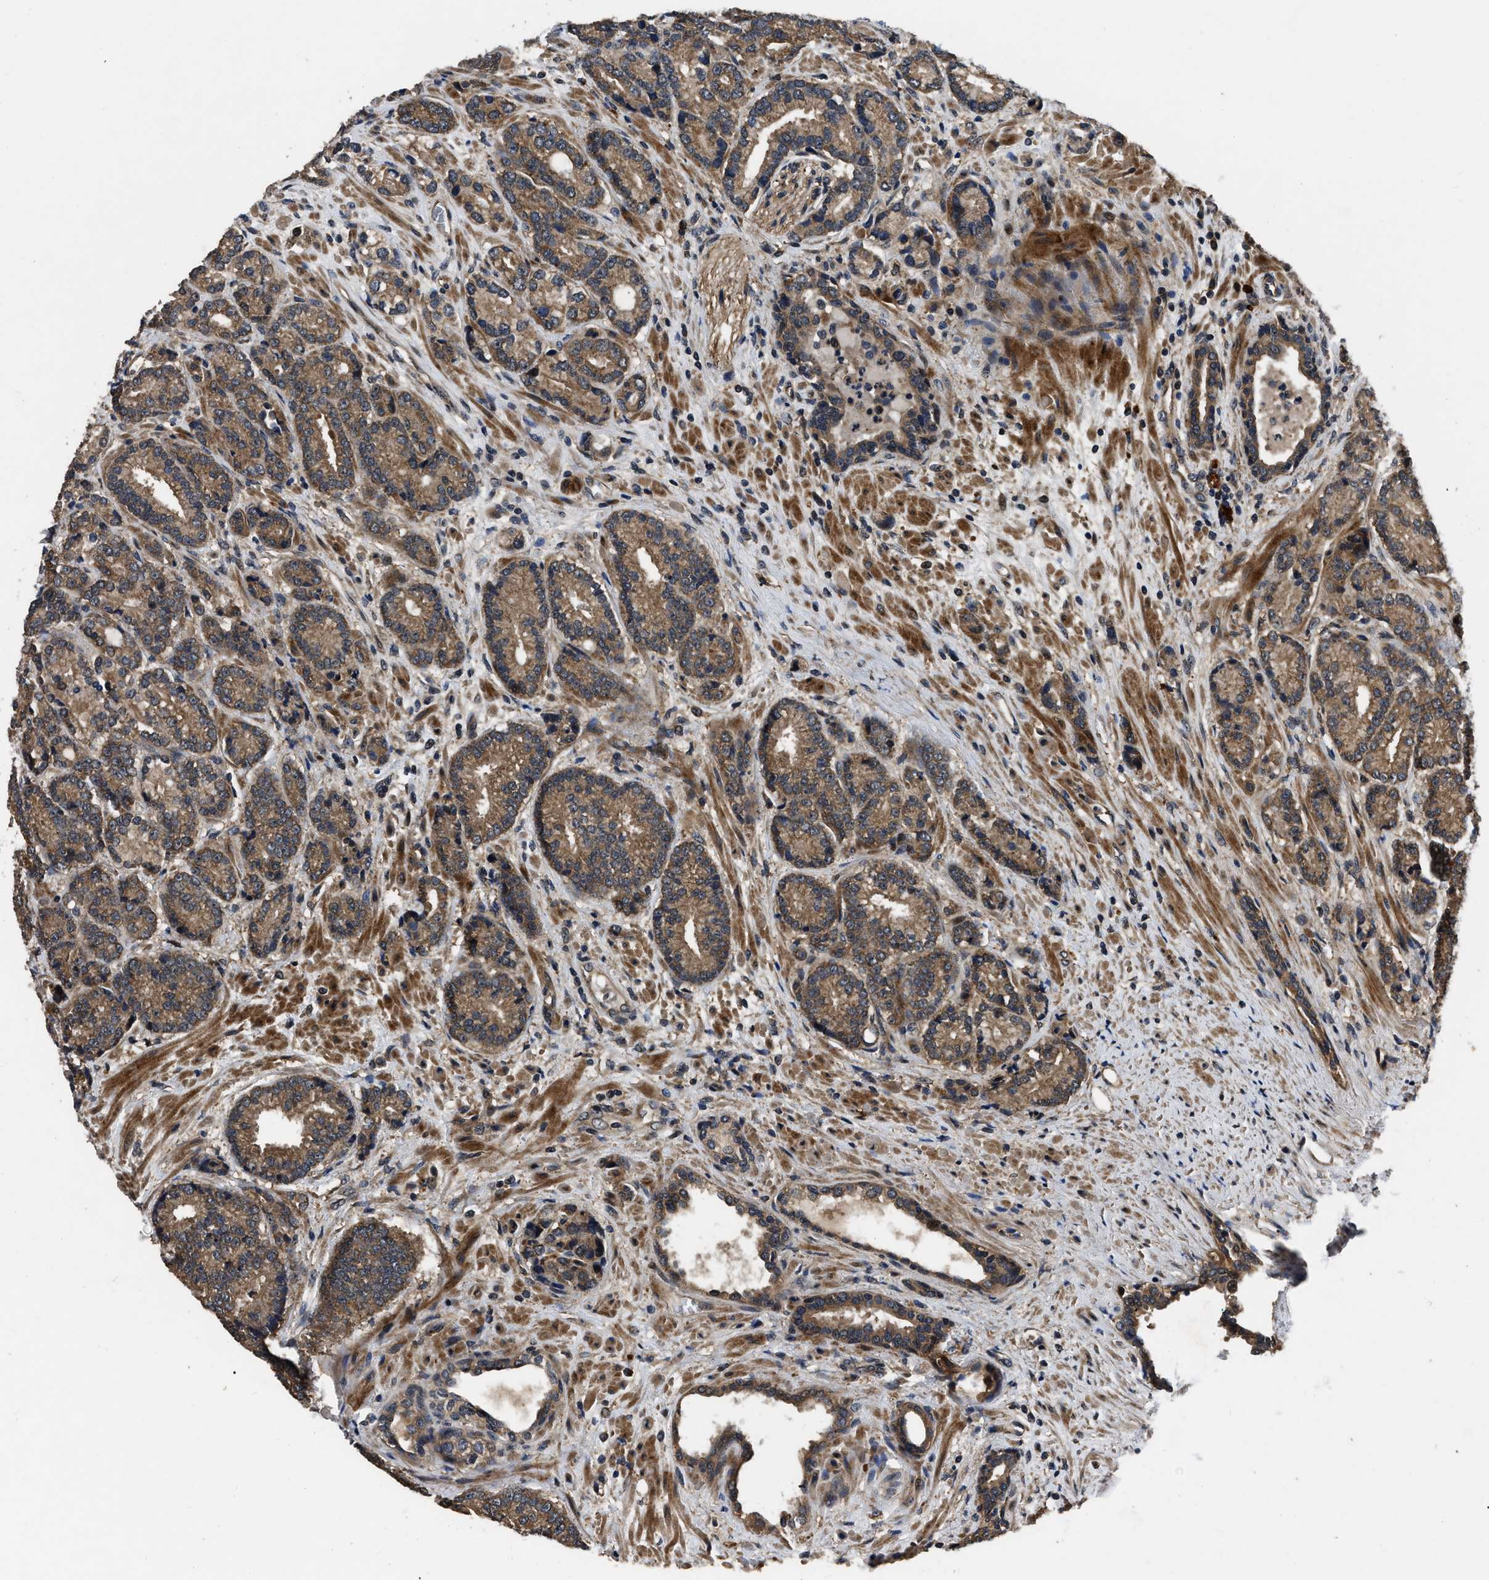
{"staining": {"intensity": "moderate", "quantity": ">75%", "location": "cytoplasmic/membranous"}, "tissue": "prostate cancer", "cell_type": "Tumor cells", "image_type": "cancer", "snomed": [{"axis": "morphology", "description": "Adenocarcinoma, High grade"}, {"axis": "topography", "description": "Prostate"}], "caption": "Tumor cells demonstrate medium levels of moderate cytoplasmic/membranous positivity in approximately >75% of cells in prostate cancer (adenocarcinoma (high-grade)). (DAB (3,3'-diaminobenzidine) IHC, brown staining for protein, blue staining for nuclei).", "gene": "PPWD1", "patient": {"sex": "male", "age": 61}}